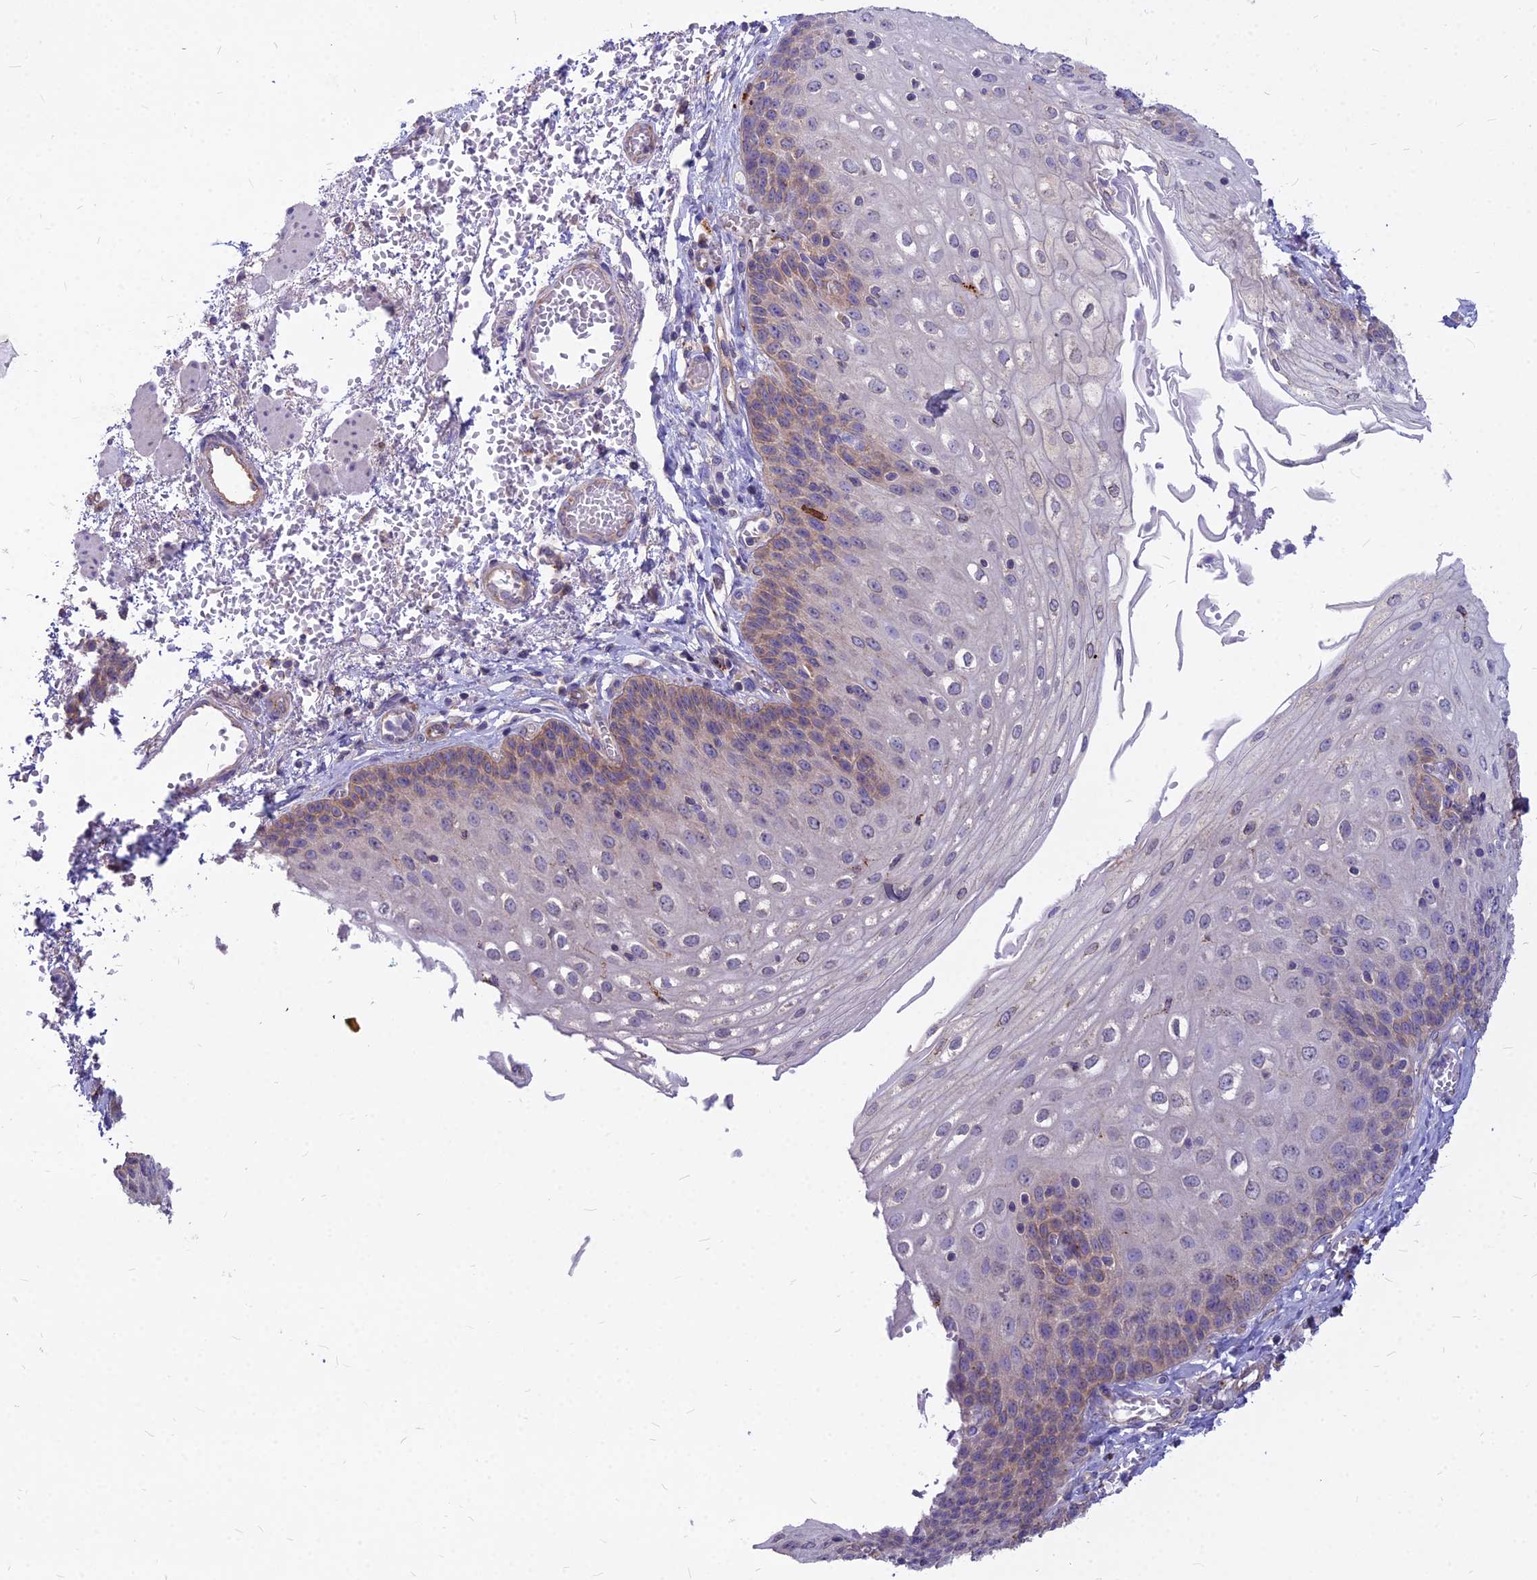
{"staining": {"intensity": "weak", "quantity": "<25%", "location": "cytoplasmic/membranous"}, "tissue": "esophagus", "cell_type": "Squamous epithelial cells", "image_type": "normal", "snomed": [{"axis": "morphology", "description": "Normal tissue, NOS"}, {"axis": "topography", "description": "Esophagus"}], "caption": "DAB (3,3'-diaminobenzidine) immunohistochemical staining of benign human esophagus displays no significant expression in squamous epithelial cells.", "gene": "PCED1B", "patient": {"sex": "male", "age": 81}}